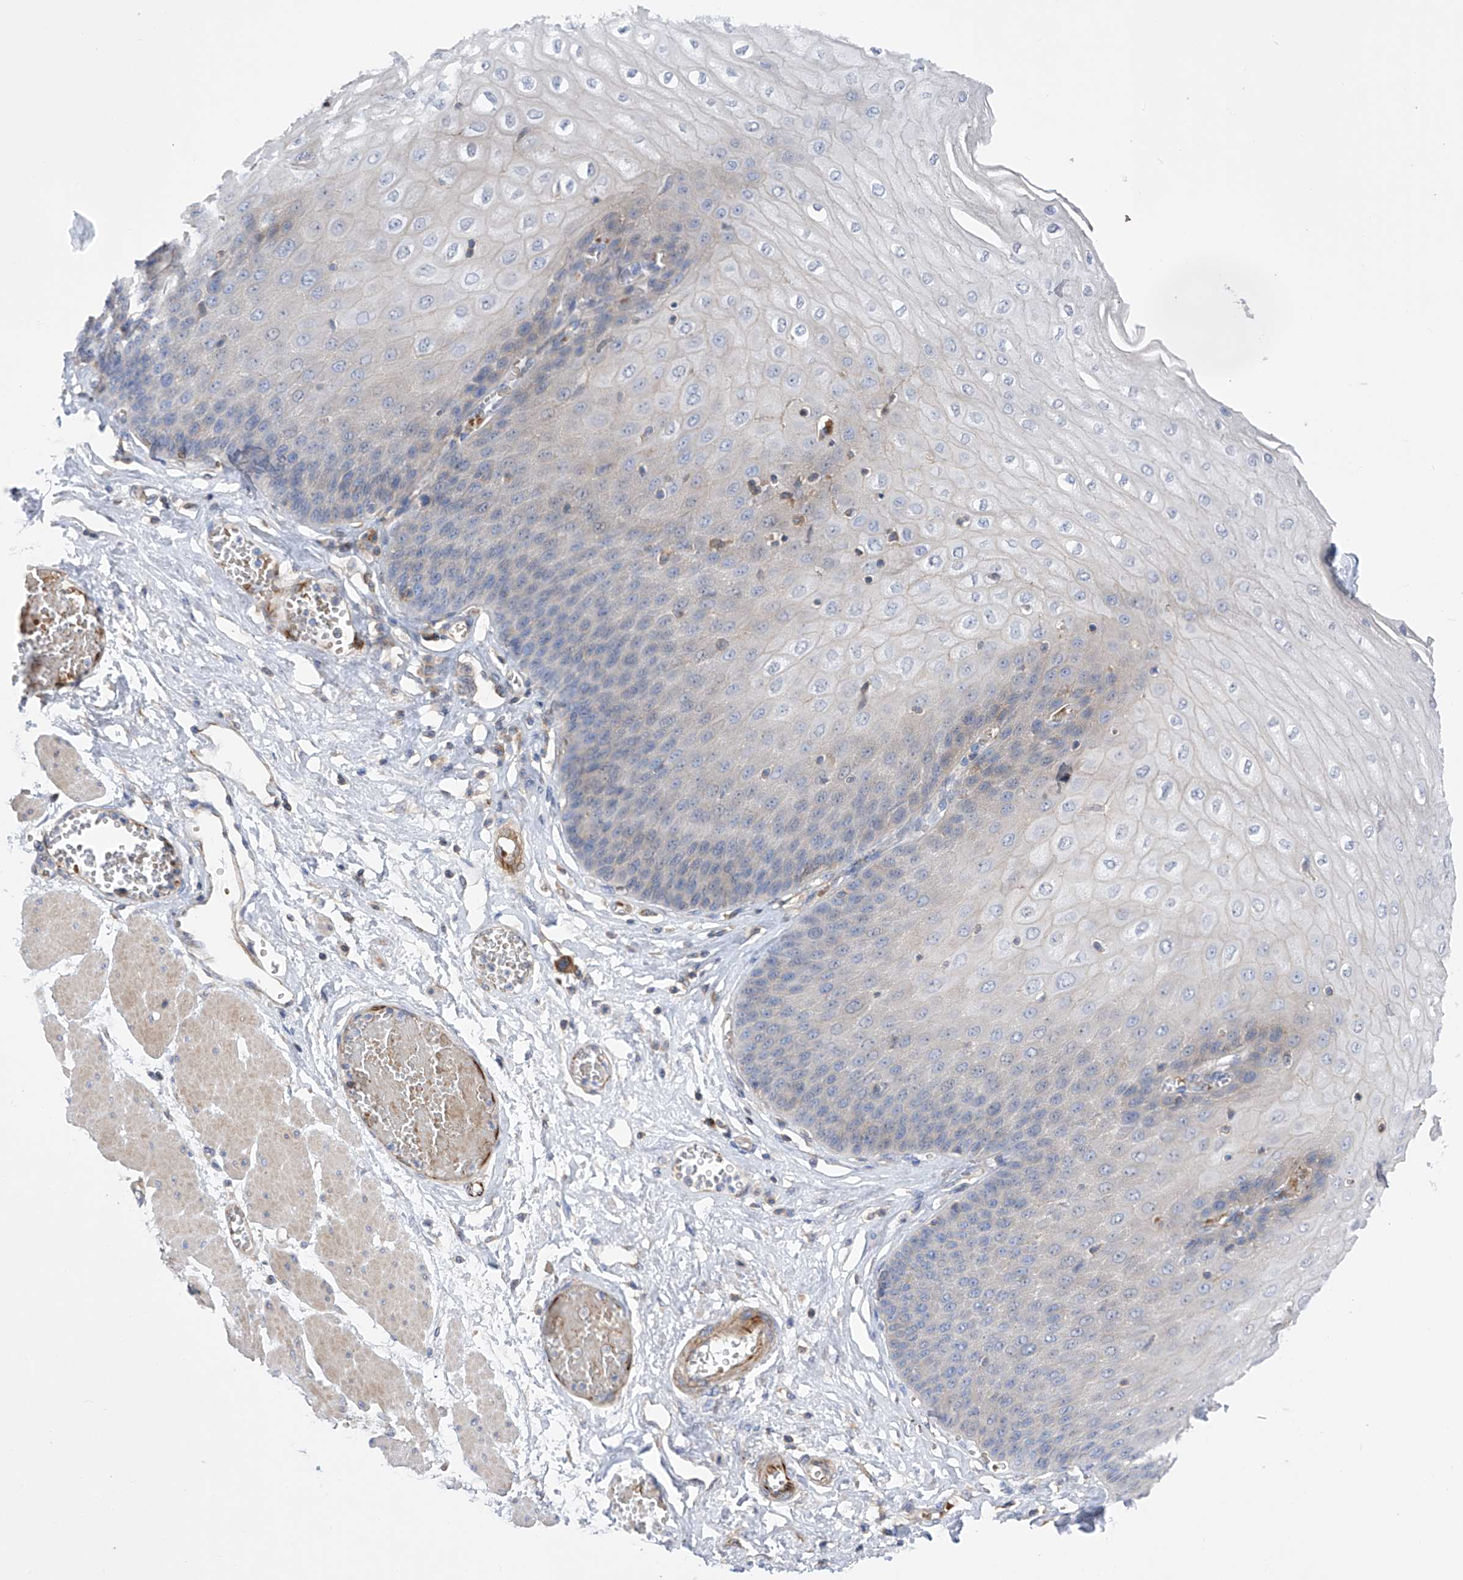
{"staining": {"intensity": "negative", "quantity": "none", "location": "none"}, "tissue": "esophagus", "cell_type": "Squamous epithelial cells", "image_type": "normal", "snomed": [{"axis": "morphology", "description": "Normal tissue, NOS"}, {"axis": "topography", "description": "Esophagus"}], "caption": "IHC histopathology image of benign esophagus stained for a protein (brown), which displays no staining in squamous epithelial cells.", "gene": "NFATC4", "patient": {"sex": "male", "age": 60}}